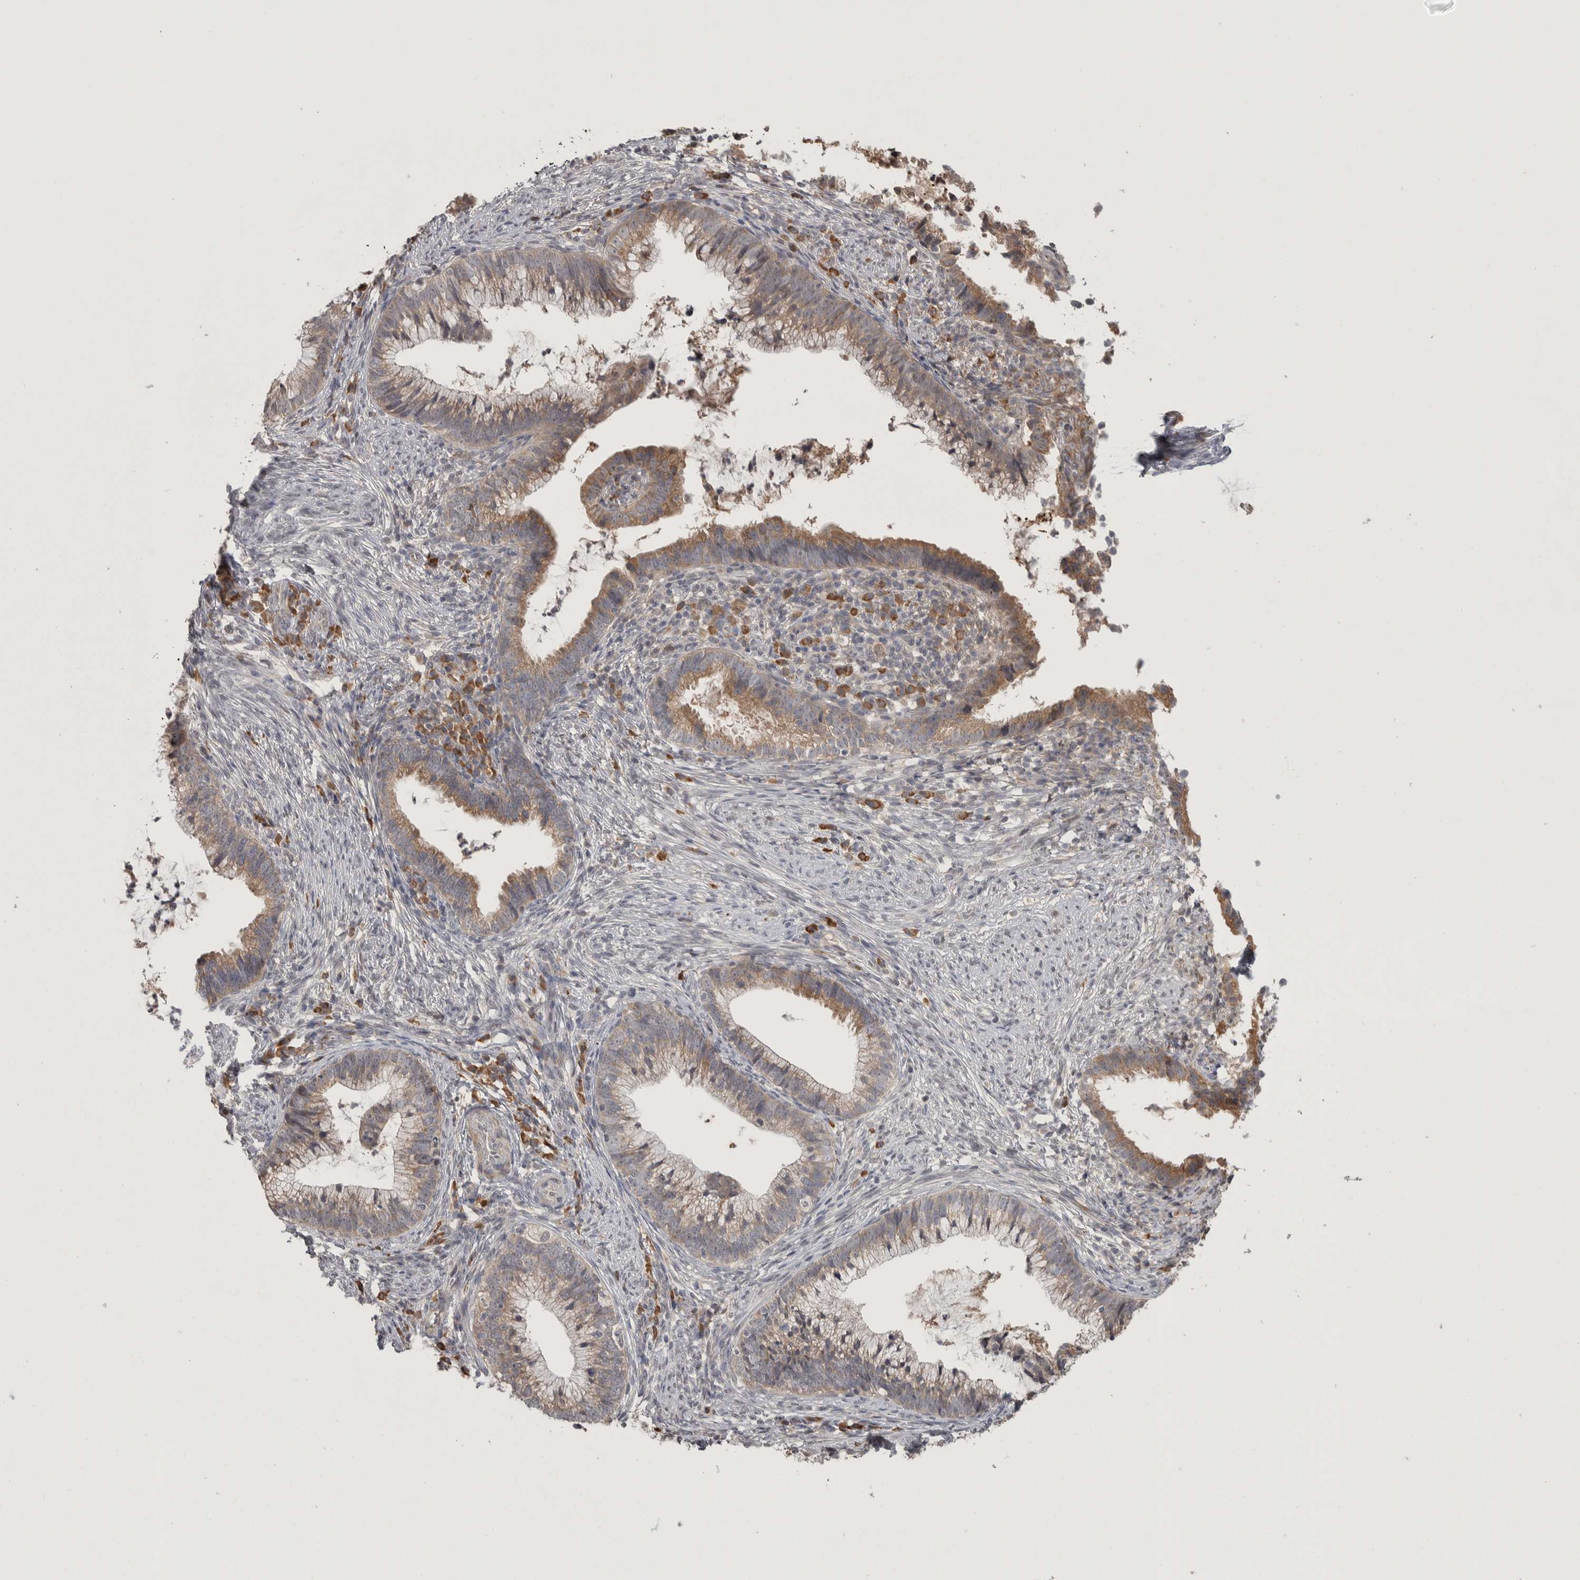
{"staining": {"intensity": "moderate", "quantity": ">75%", "location": "cytoplasmic/membranous"}, "tissue": "cervical cancer", "cell_type": "Tumor cells", "image_type": "cancer", "snomed": [{"axis": "morphology", "description": "Adenocarcinoma, NOS"}, {"axis": "topography", "description": "Cervix"}], "caption": "DAB (3,3'-diaminobenzidine) immunohistochemical staining of cervical cancer (adenocarcinoma) exhibits moderate cytoplasmic/membranous protein staining in about >75% of tumor cells.", "gene": "CUL2", "patient": {"sex": "female", "age": 36}}